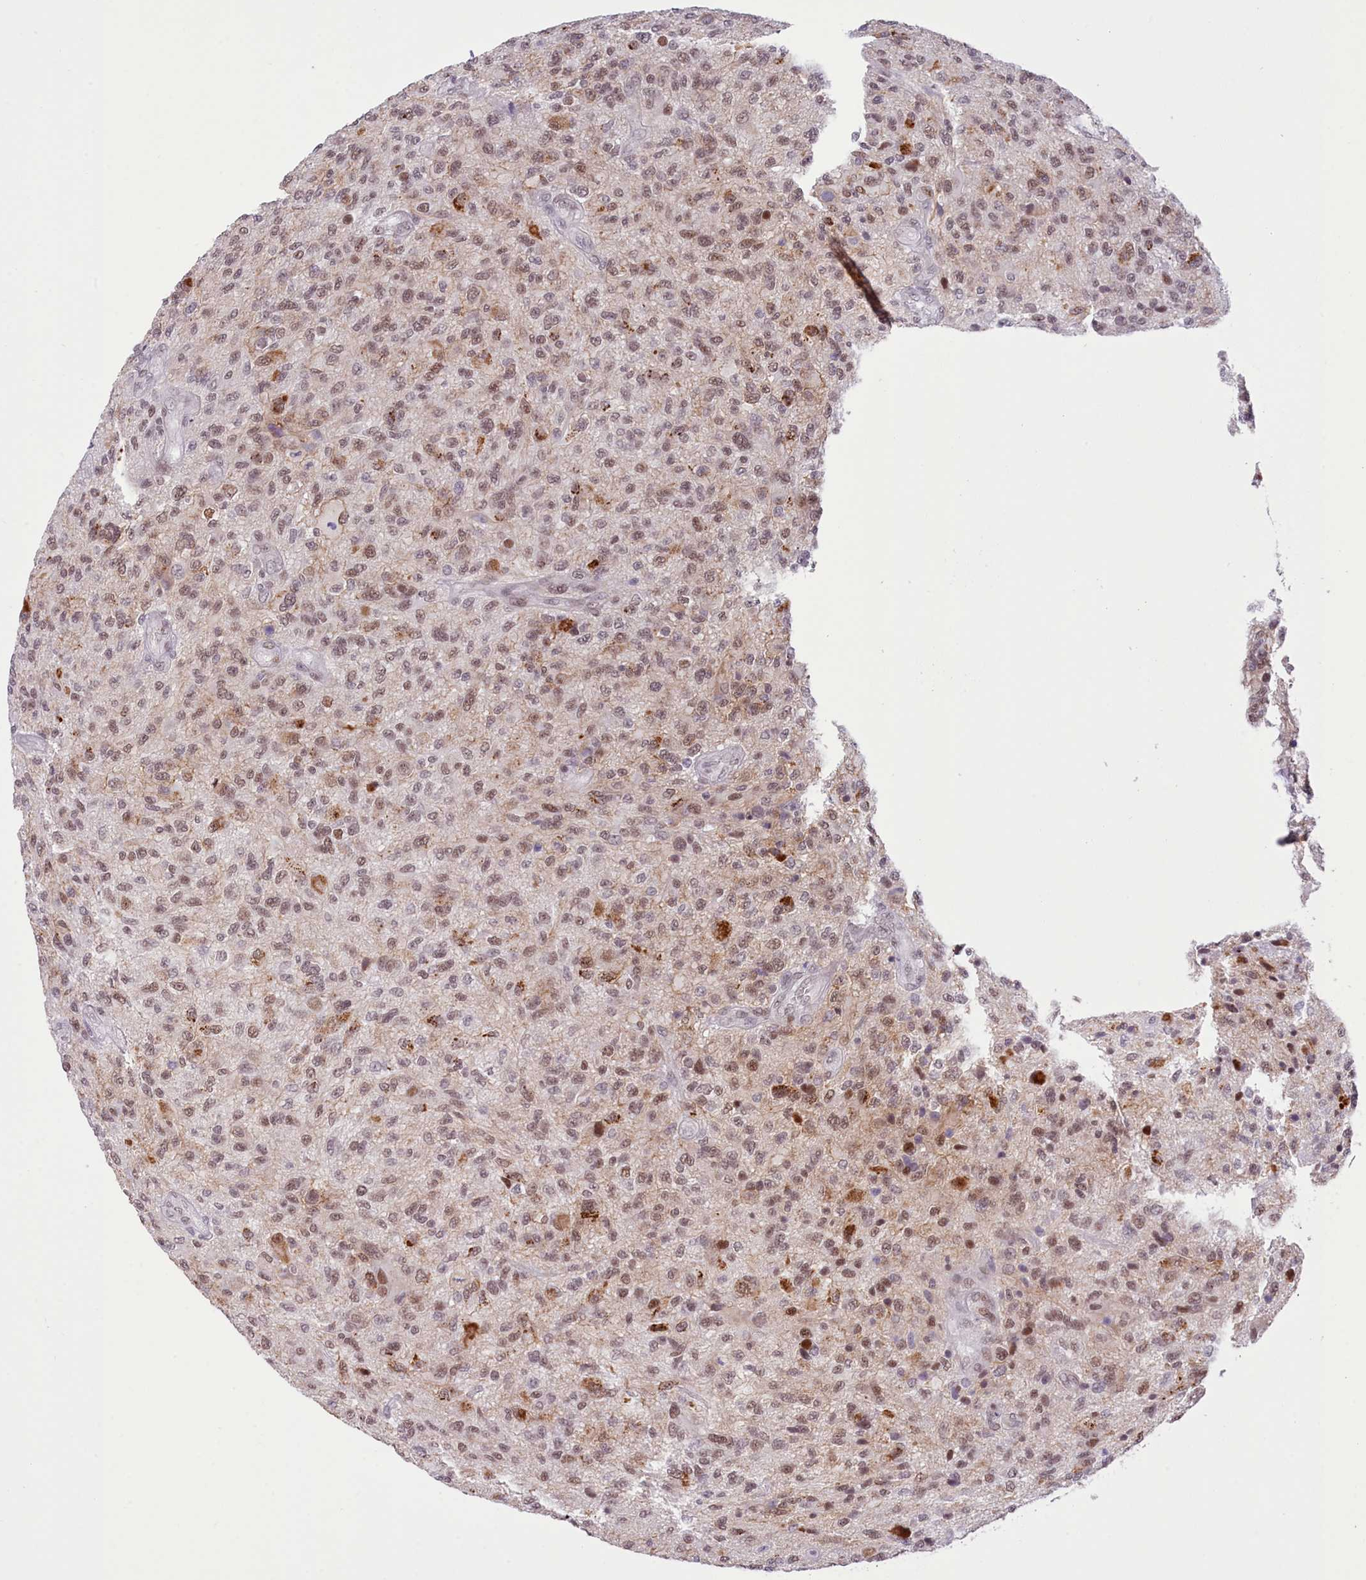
{"staining": {"intensity": "weak", "quantity": ">75%", "location": "nuclear"}, "tissue": "glioma", "cell_type": "Tumor cells", "image_type": "cancer", "snomed": [{"axis": "morphology", "description": "Glioma, malignant, High grade"}, {"axis": "topography", "description": "Brain"}], "caption": "Protein expression analysis of human glioma reveals weak nuclear expression in about >75% of tumor cells.", "gene": "RFX1", "patient": {"sex": "male", "age": 47}}